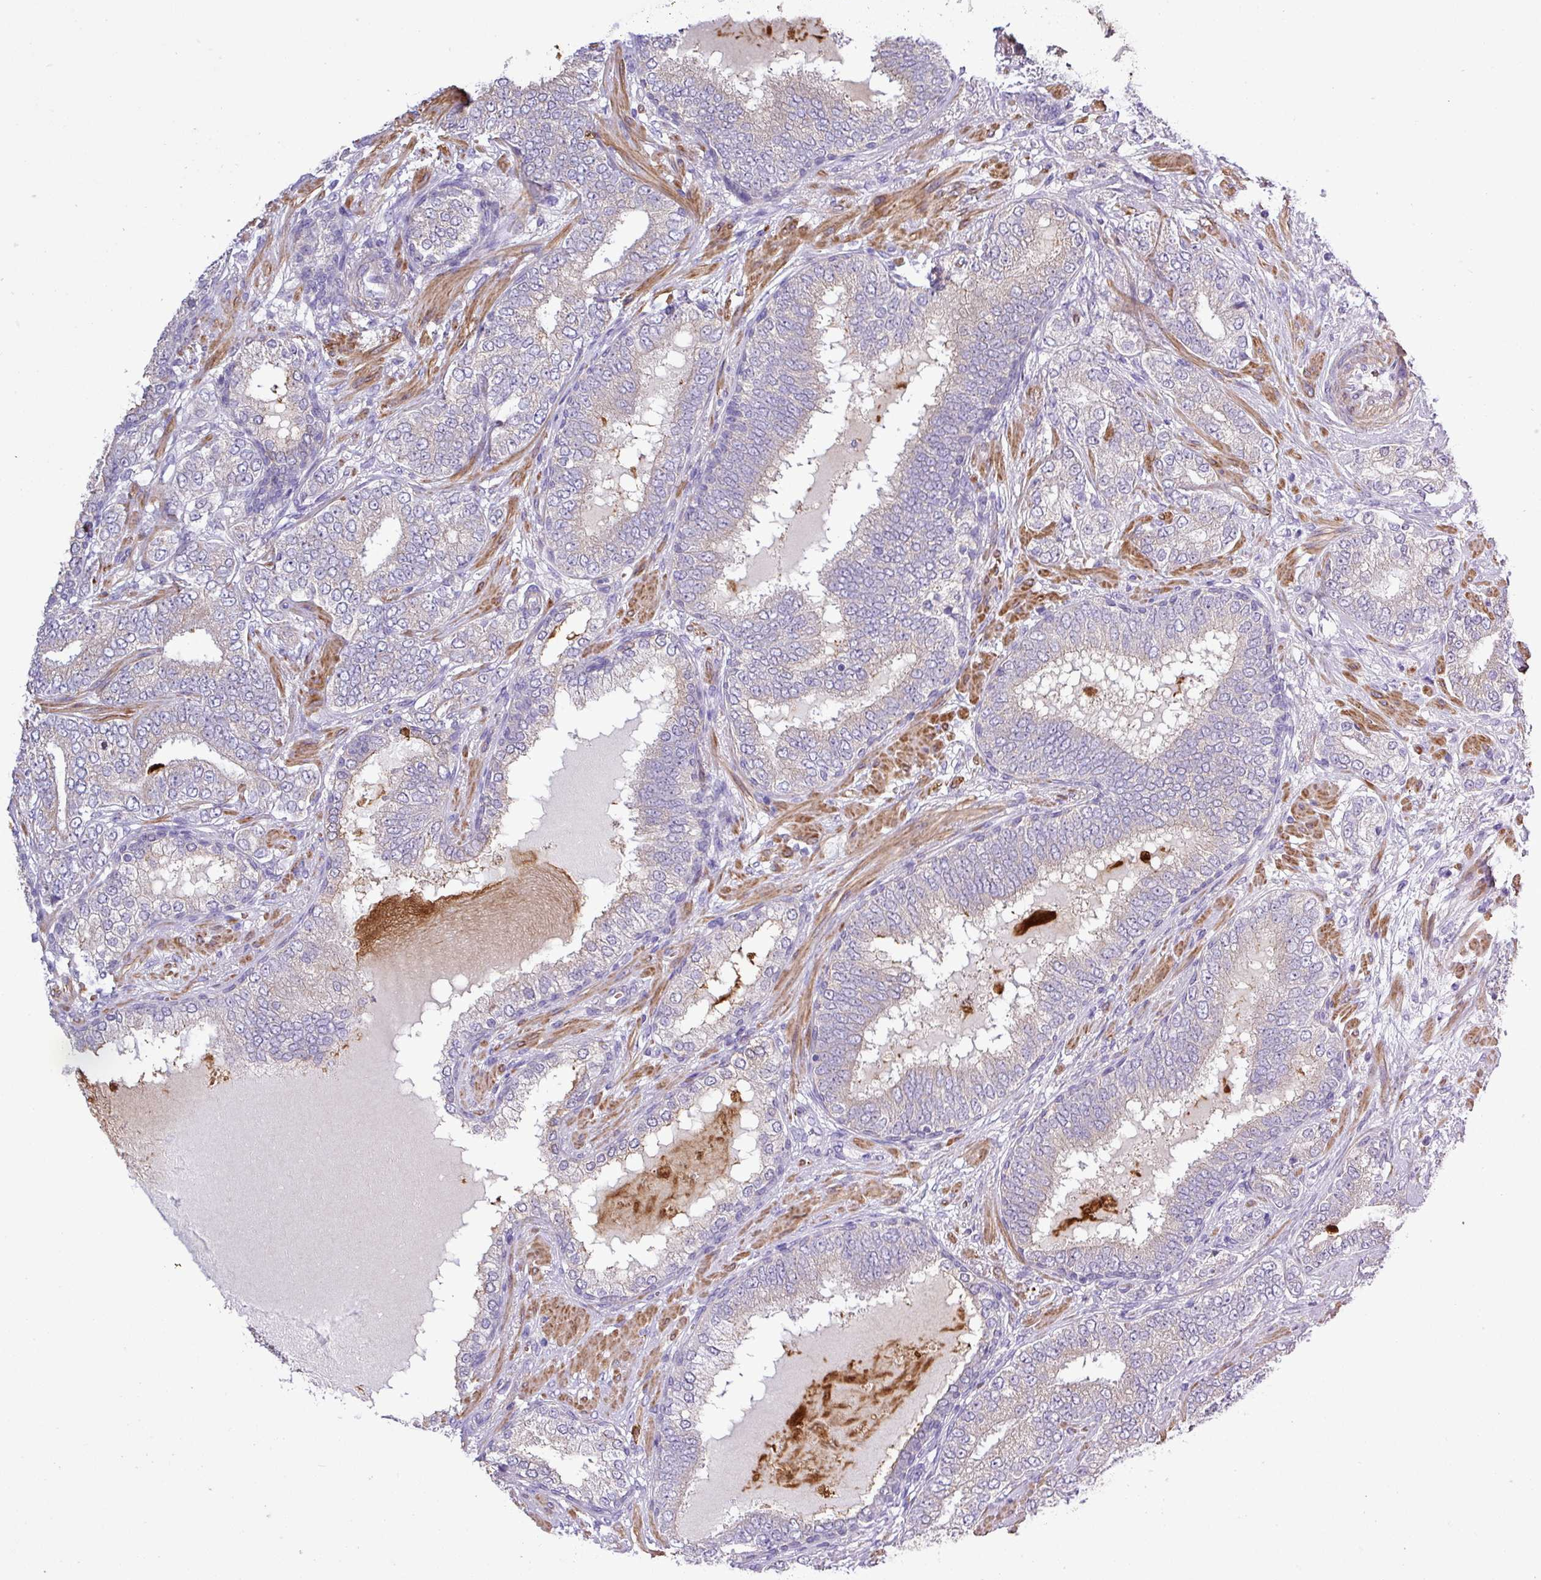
{"staining": {"intensity": "negative", "quantity": "none", "location": "none"}, "tissue": "prostate cancer", "cell_type": "Tumor cells", "image_type": "cancer", "snomed": [{"axis": "morphology", "description": "Adenocarcinoma, High grade"}, {"axis": "topography", "description": "Prostate"}], "caption": "This is a histopathology image of IHC staining of high-grade adenocarcinoma (prostate), which shows no expression in tumor cells.", "gene": "MGAT4B", "patient": {"sex": "male", "age": 72}}